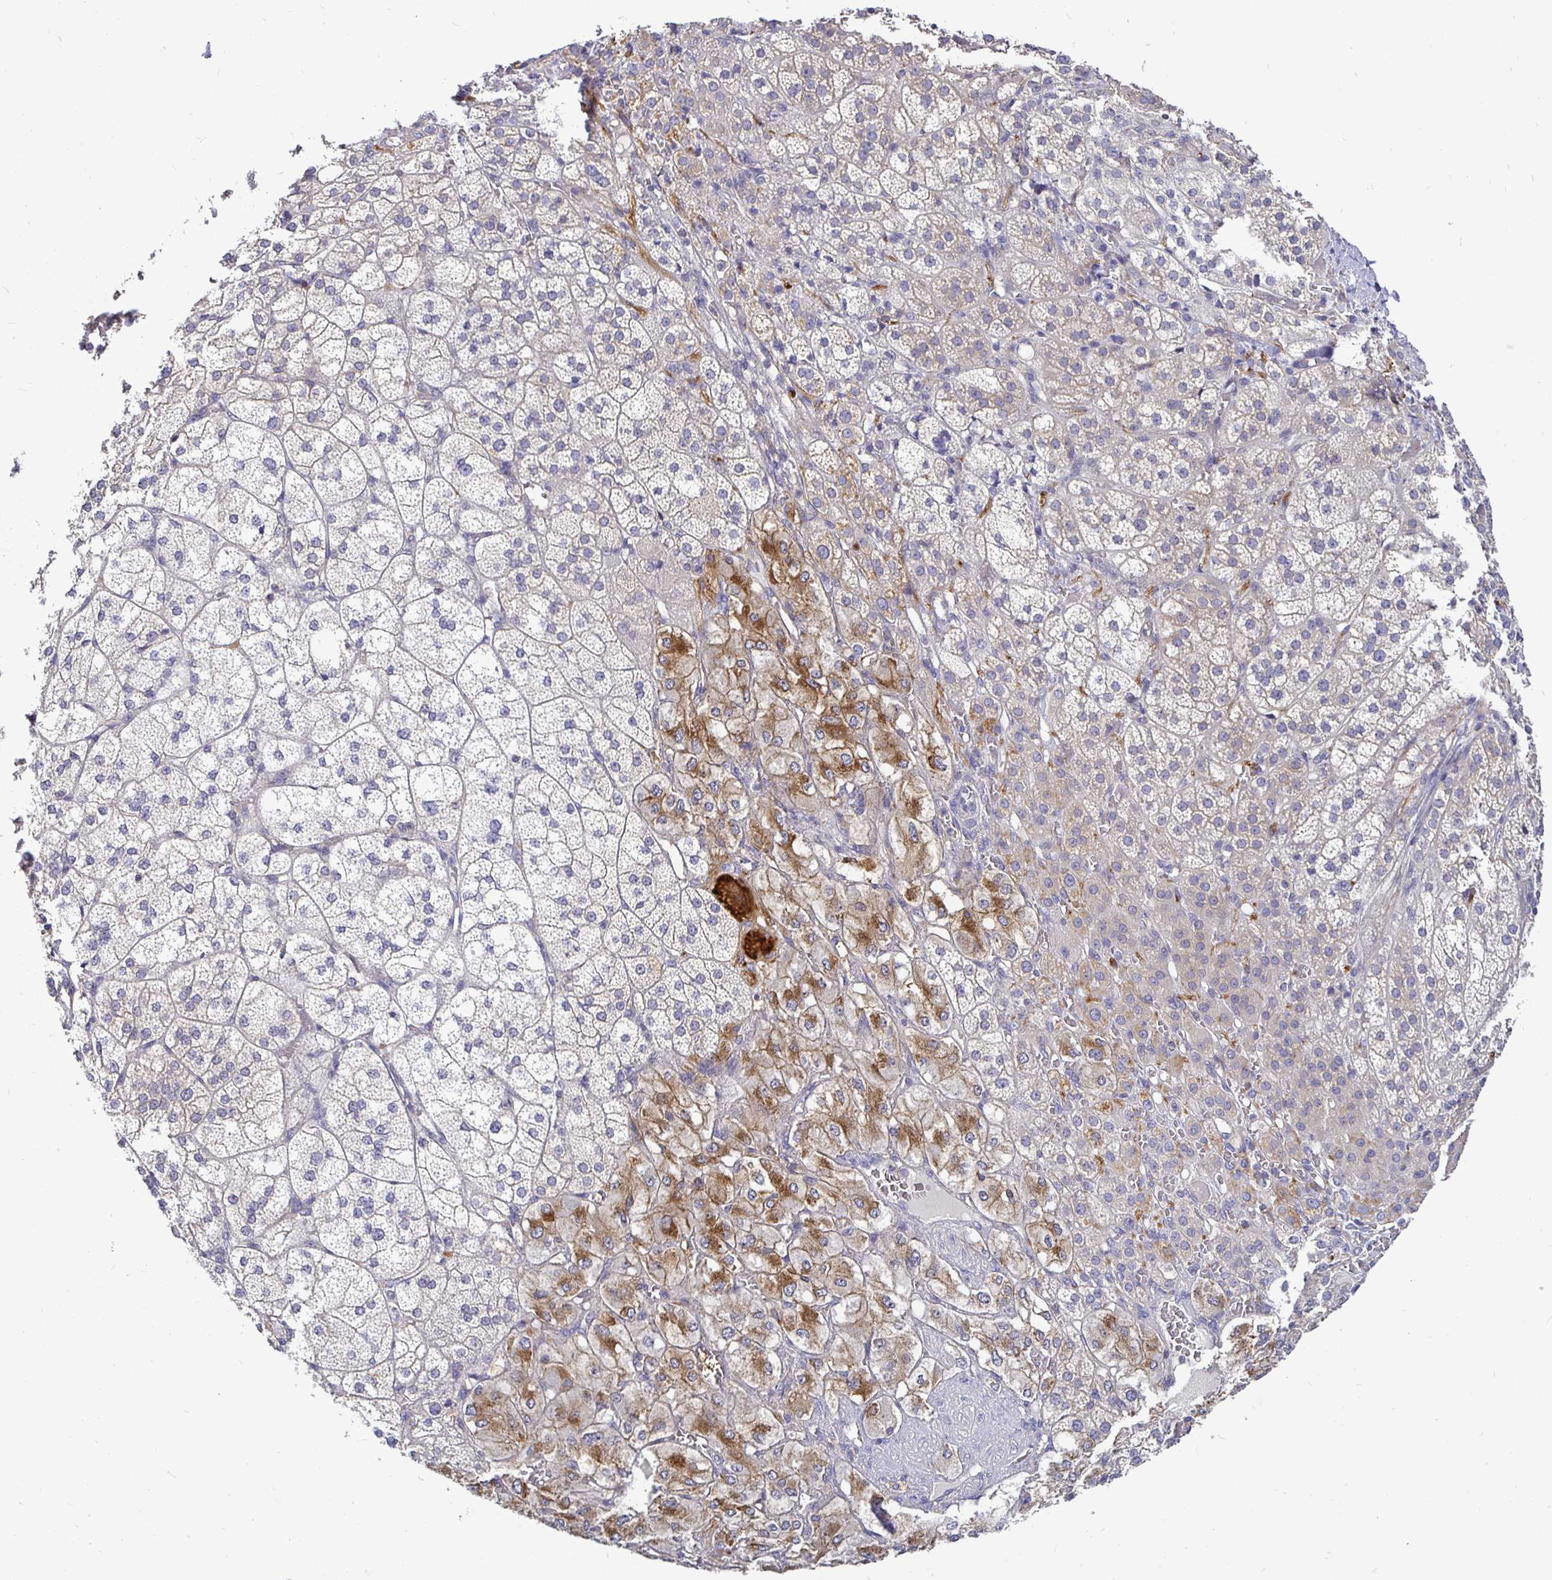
{"staining": {"intensity": "moderate", "quantity": "<25%", "location": "cytoplasmic/membranous"}, "tissue": "adrenal gland", "cell_type": "Glandular cells", "image_type": "normal", "snomed": [{"axis": "morphology", "description": "Normal tissue, NOS"}, {"axis": "topography", "description": "Adrenal gland"}], "caption": "Immunohistochemistry (IHC) (DAB) staining of unremarkable adrenal gland exhibits moderate cytoplasmic/membranous protein expression in about <25% of glandular cells. (Stains: DAB in brown, nuclei in blue, Microscopy: brightfield microscopy at high magnification).", "gene": "KIF21A", "patient": {"sex": "female", "age": 60}}